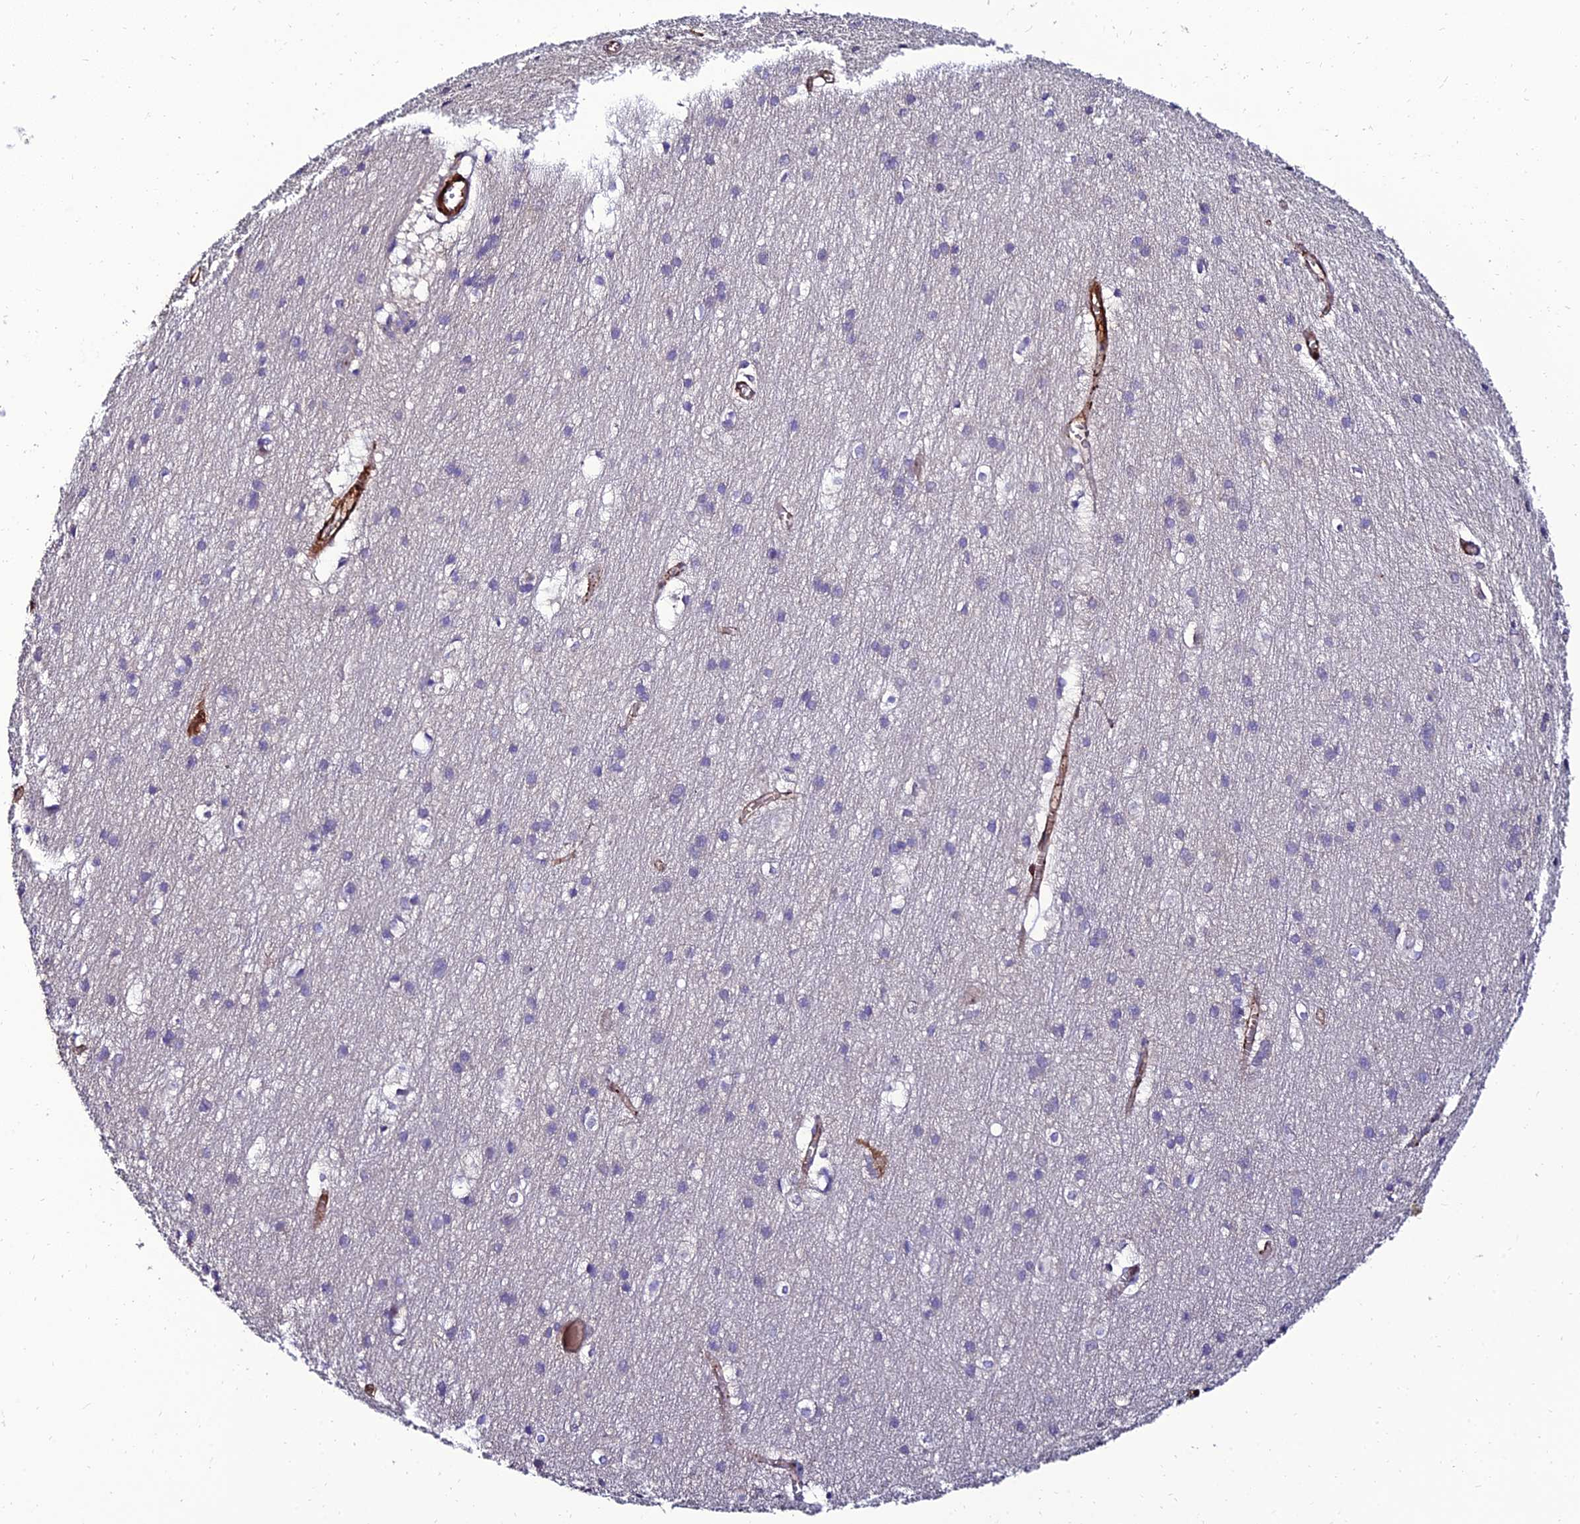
{"staining": {"intensity": "moderate", "quantity": "25%-75%", "location": "cytoplasmic/membranous"}, "tissue": "cerebral cortex", "cell_type": "Endothelial cells", "image_type": "normal", "snomed": [{"axis": "morphology", "description": "Normal tissue, NOS"}, {"axis": "topography", "description": "Cerebral cortex"}], "caption": "Normal cerebral cortex demonstrates moderate cytoplasmic/membranous staining in approximately 25%-75% of endothelial cells, visualized by immunohistochemistry.", "gene": "ALDH3B2", "patient": {"sex": "male", "age": 54}}